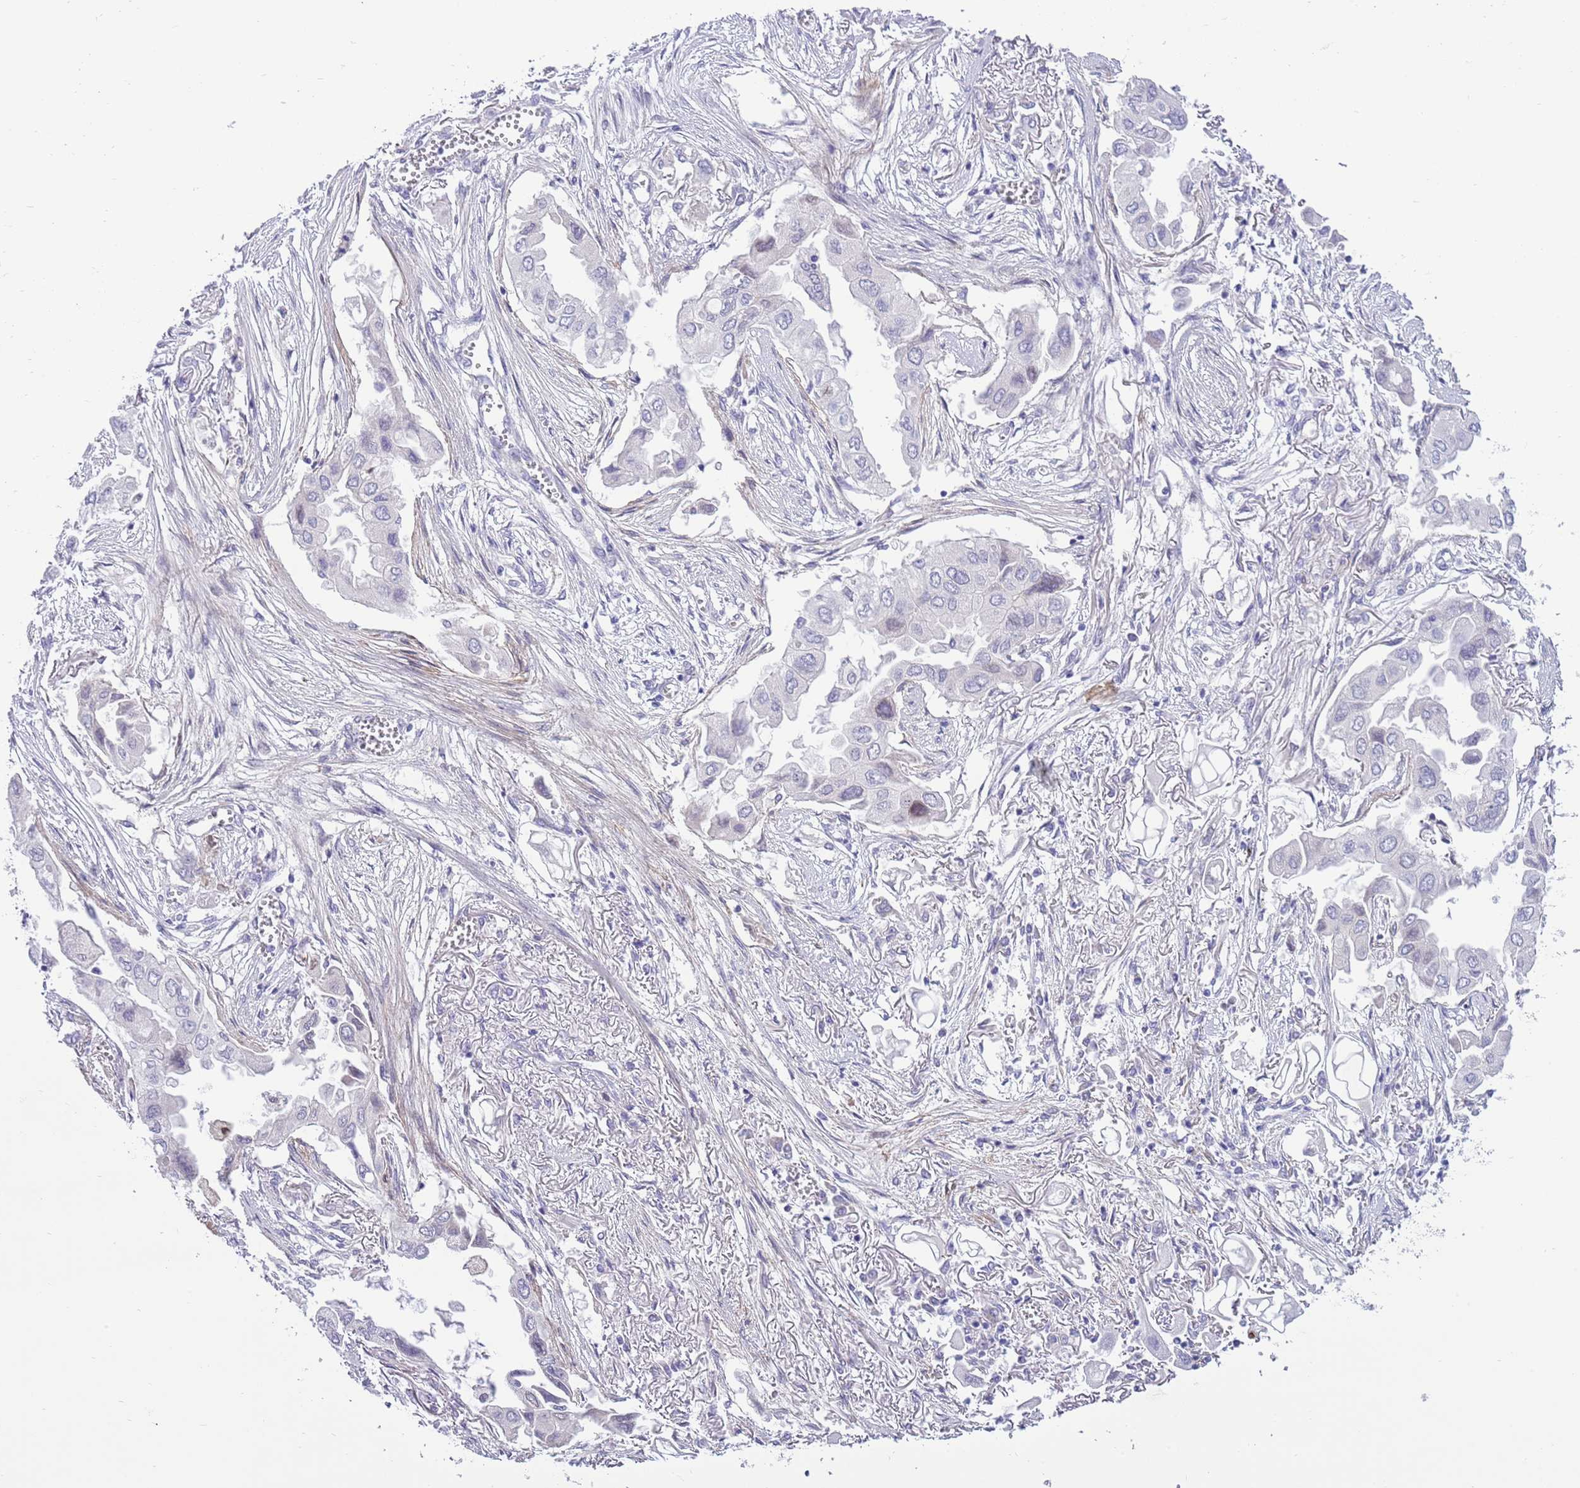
{"staining": {"intensity": "negative", "quantity": "none", "location": "none"}, "tissue": "lung cancer", "cell_type": "Tumor cells", "image_type": "cancer", "snomed": [{"axis": "morphology", "description": "Adenocarcinoma, NOS"}, {"axis": "topography", "description": "Lung"}], "caption": "The image displays no significant expression in tumor cells of lung cancer.", "gene": "ZC4H2", "patient": {"sex": "female", "age": 76}}